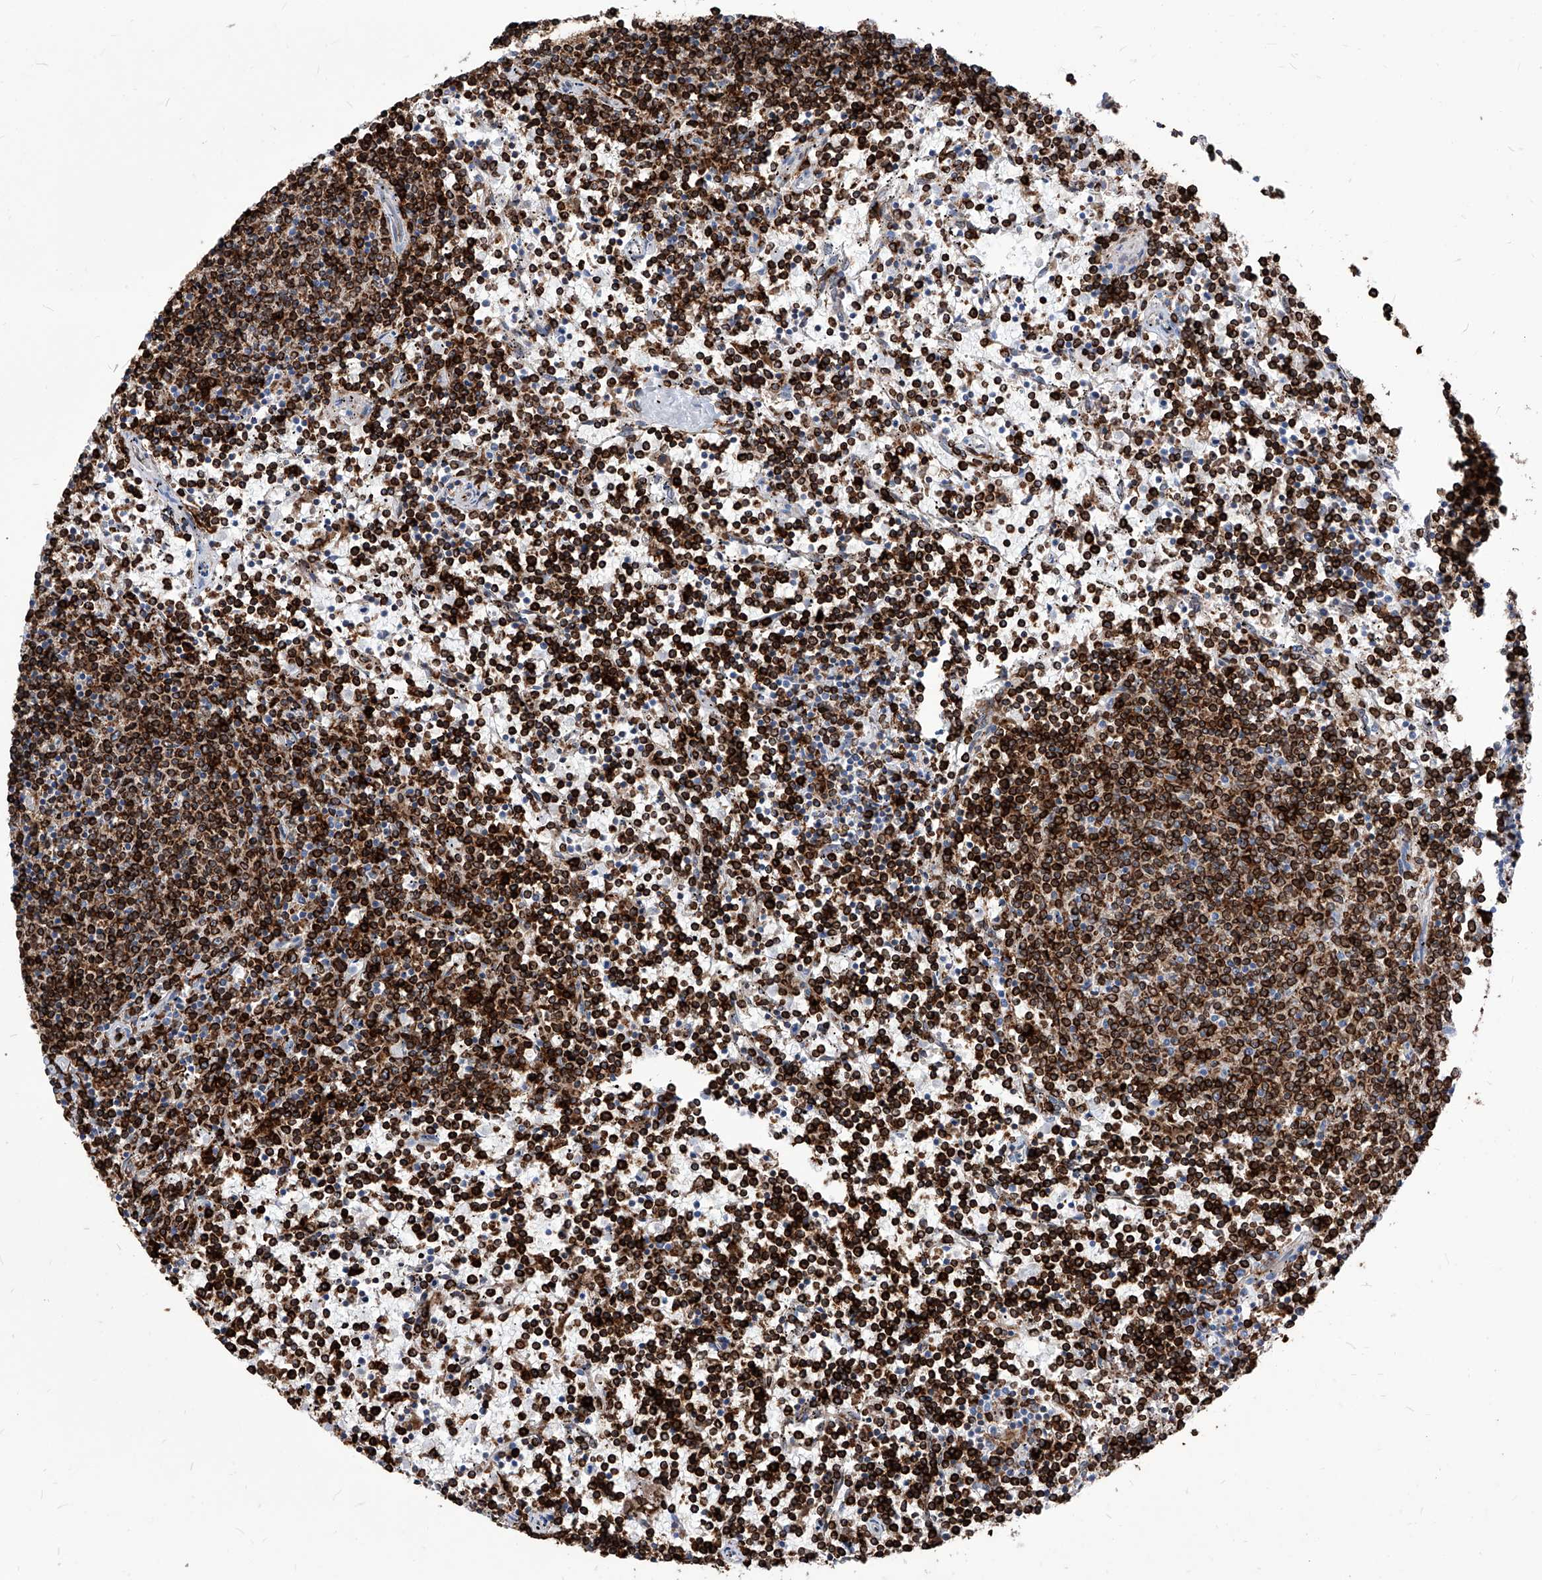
{"staining": {"intensity": "strong", "quantity": ">75%", "location": "cytoplasmic/membranous"}, "tissue": "lymphoma", "cell_type": "Tumor cells", "image_type": "cancer", "snomed": [{"axis": "morphology", "description": "Malignant lymphoma, non-Hodgkin's type, Low grade"}, {"axis": "topography", "description": "Spleen"}], "caption": "Tumor cells show high levels of strong cytoplasmic/membranous staining in about >75% of cells in human lymphoma.", "gene": "UBOX5", "patient": {"sex": "female", "age": 50}}